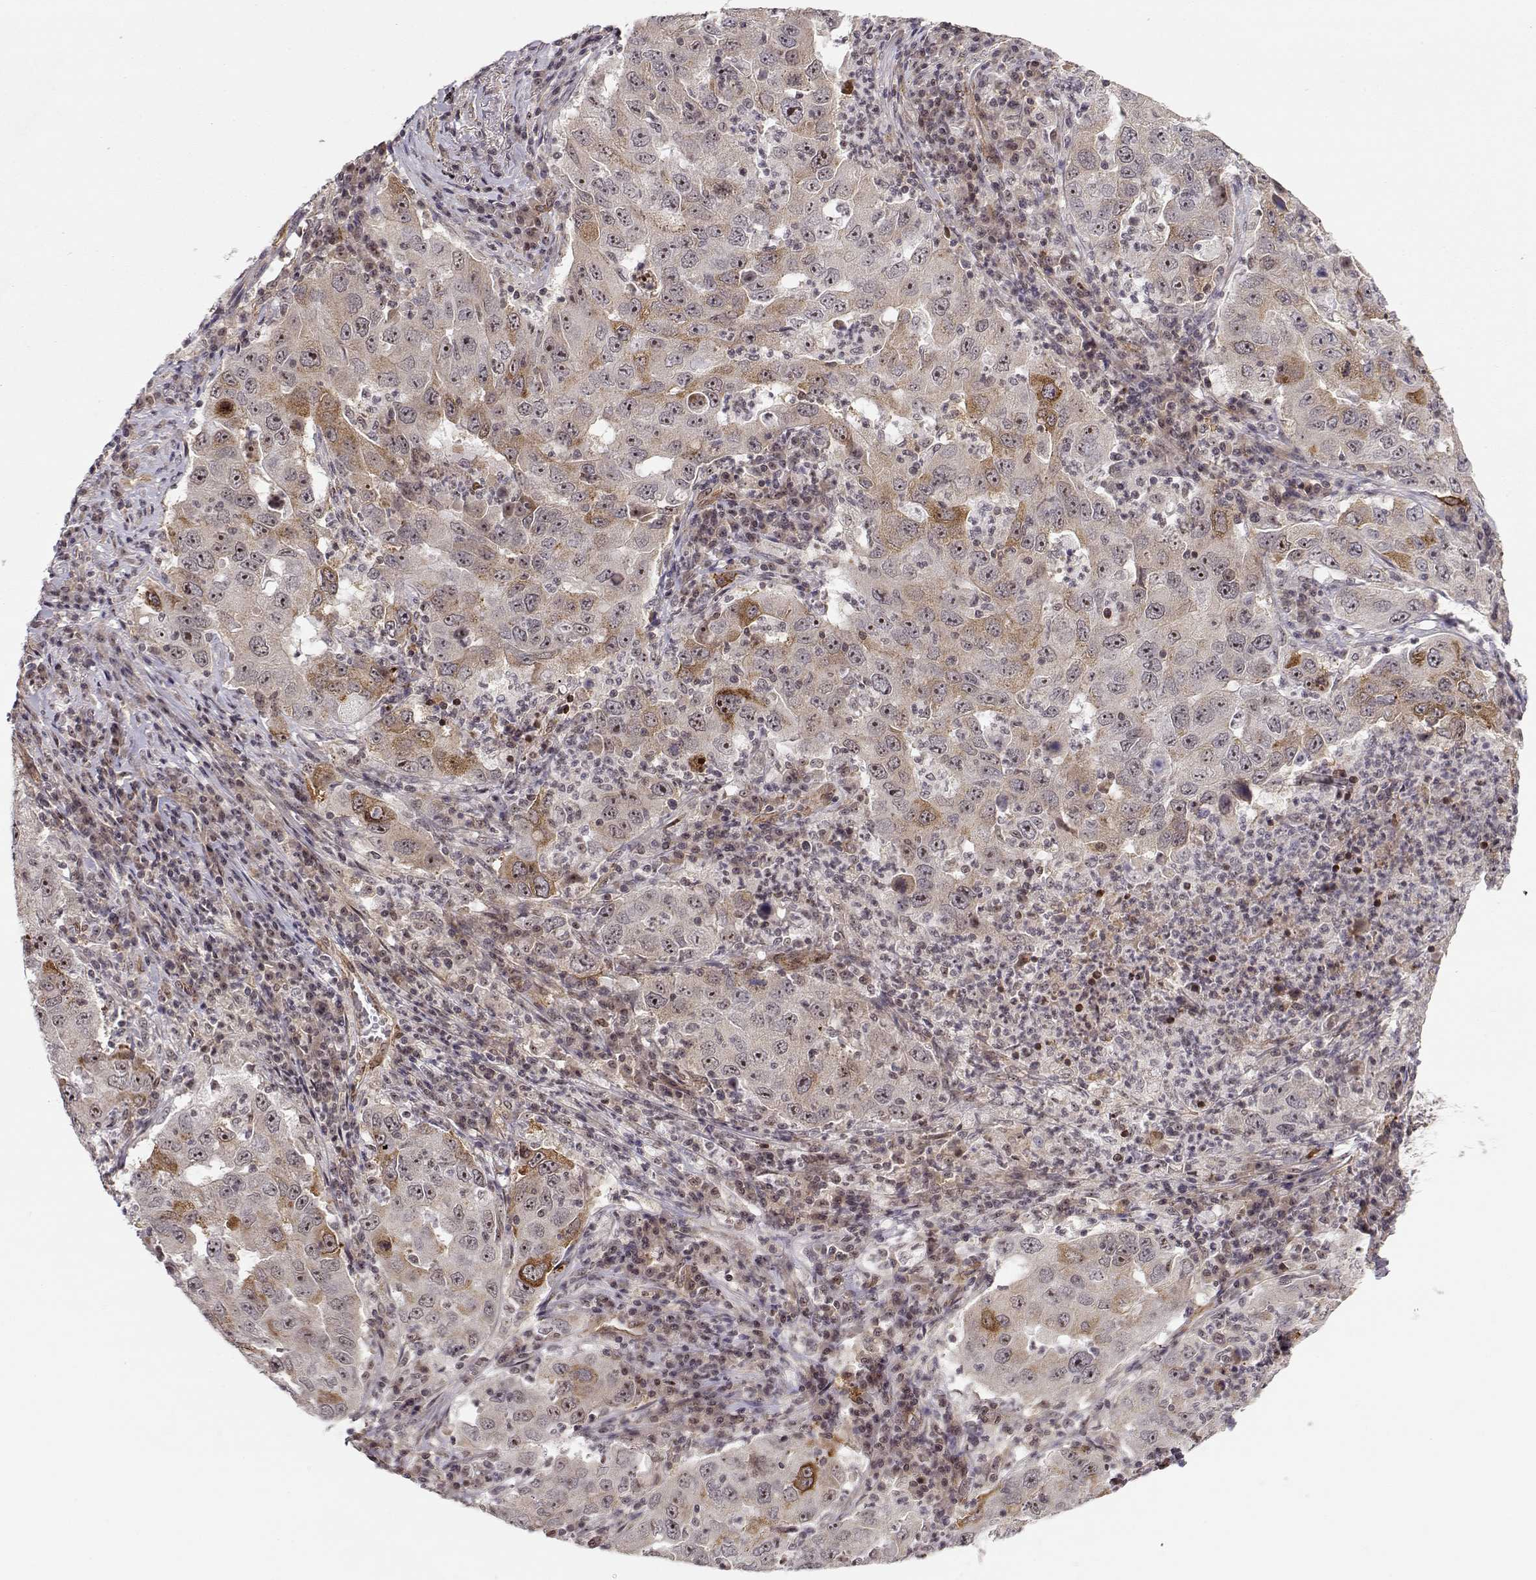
{"staining": {"intensity": "weak", "quantity": ">75%", "location": "cytoplasmic/membranous"}, "tissue": "lung cancer", "cell_type": "Tumor cells", "image_type": "cancer", "snomed": [{"axis": "morphology", "description": "Adenocarcinoma, NOS"}, {"axis": "topography", "description": "Lung"}], "caption": "Immunohistochemistry of lung cancer (adenocarcinoma) shows low levels of weak cytoplasmic/membranous staining in approximately >75% of tumor cells.", "gene": "CIR1", "patient": {"sex": "male", "age": 73}}